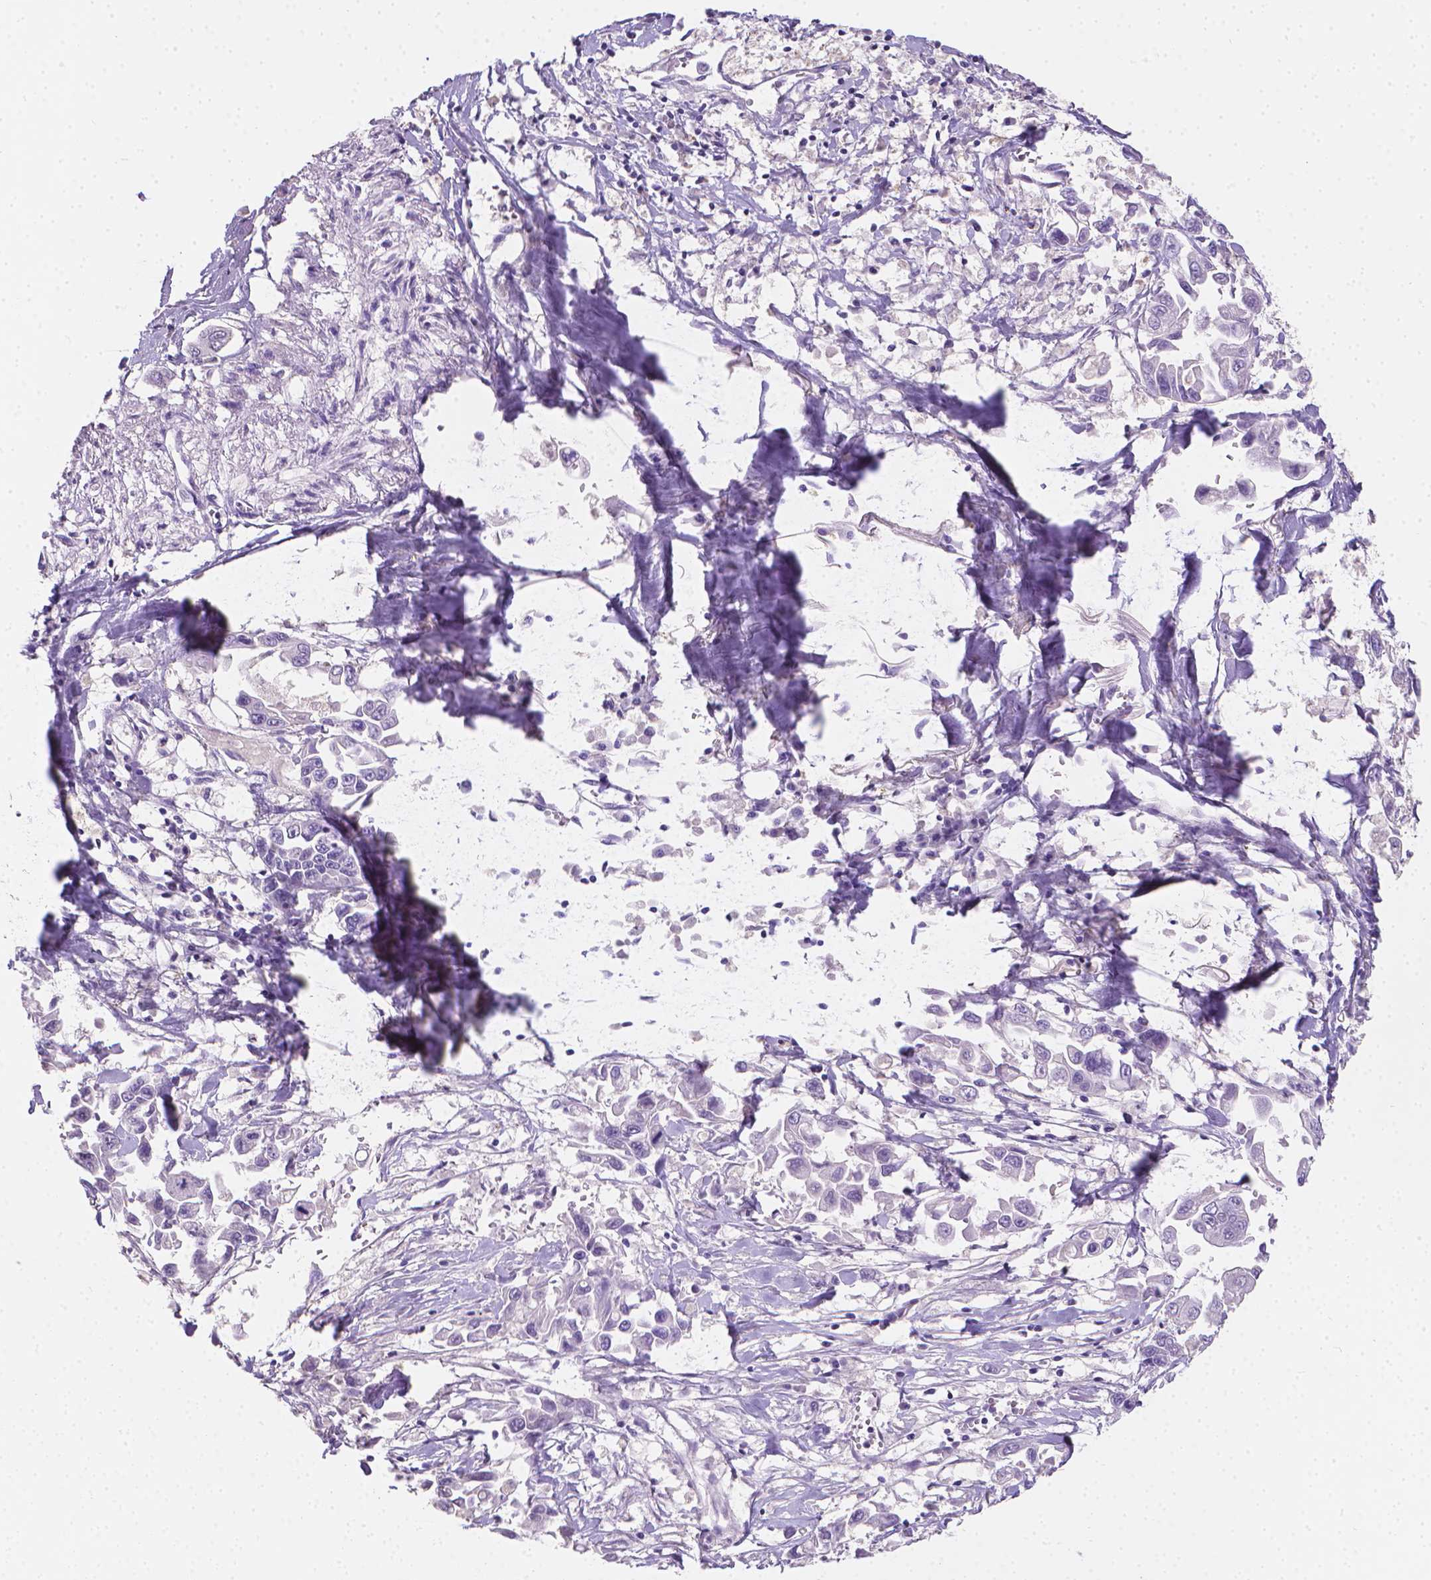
{"staining": {"intensity": "negative", "quantity": "none", "location": "none"}, "tissue": "pancreatic cancer", "cell_type": "Tumor cells", "image_type": "cancer", "snomed": [{"axis": "morphology", "description": "Adenocarcinoma, NOS"}, {"axis": "topography", "description": "Pancreas"}], "caption": "Human pancreatic cancer (adenocarcinoma) stained for a protein using IHC shows no positivity in tumor cells.", "gene": "TNNI2", "patient": {"sex": "female", "age": 83}}